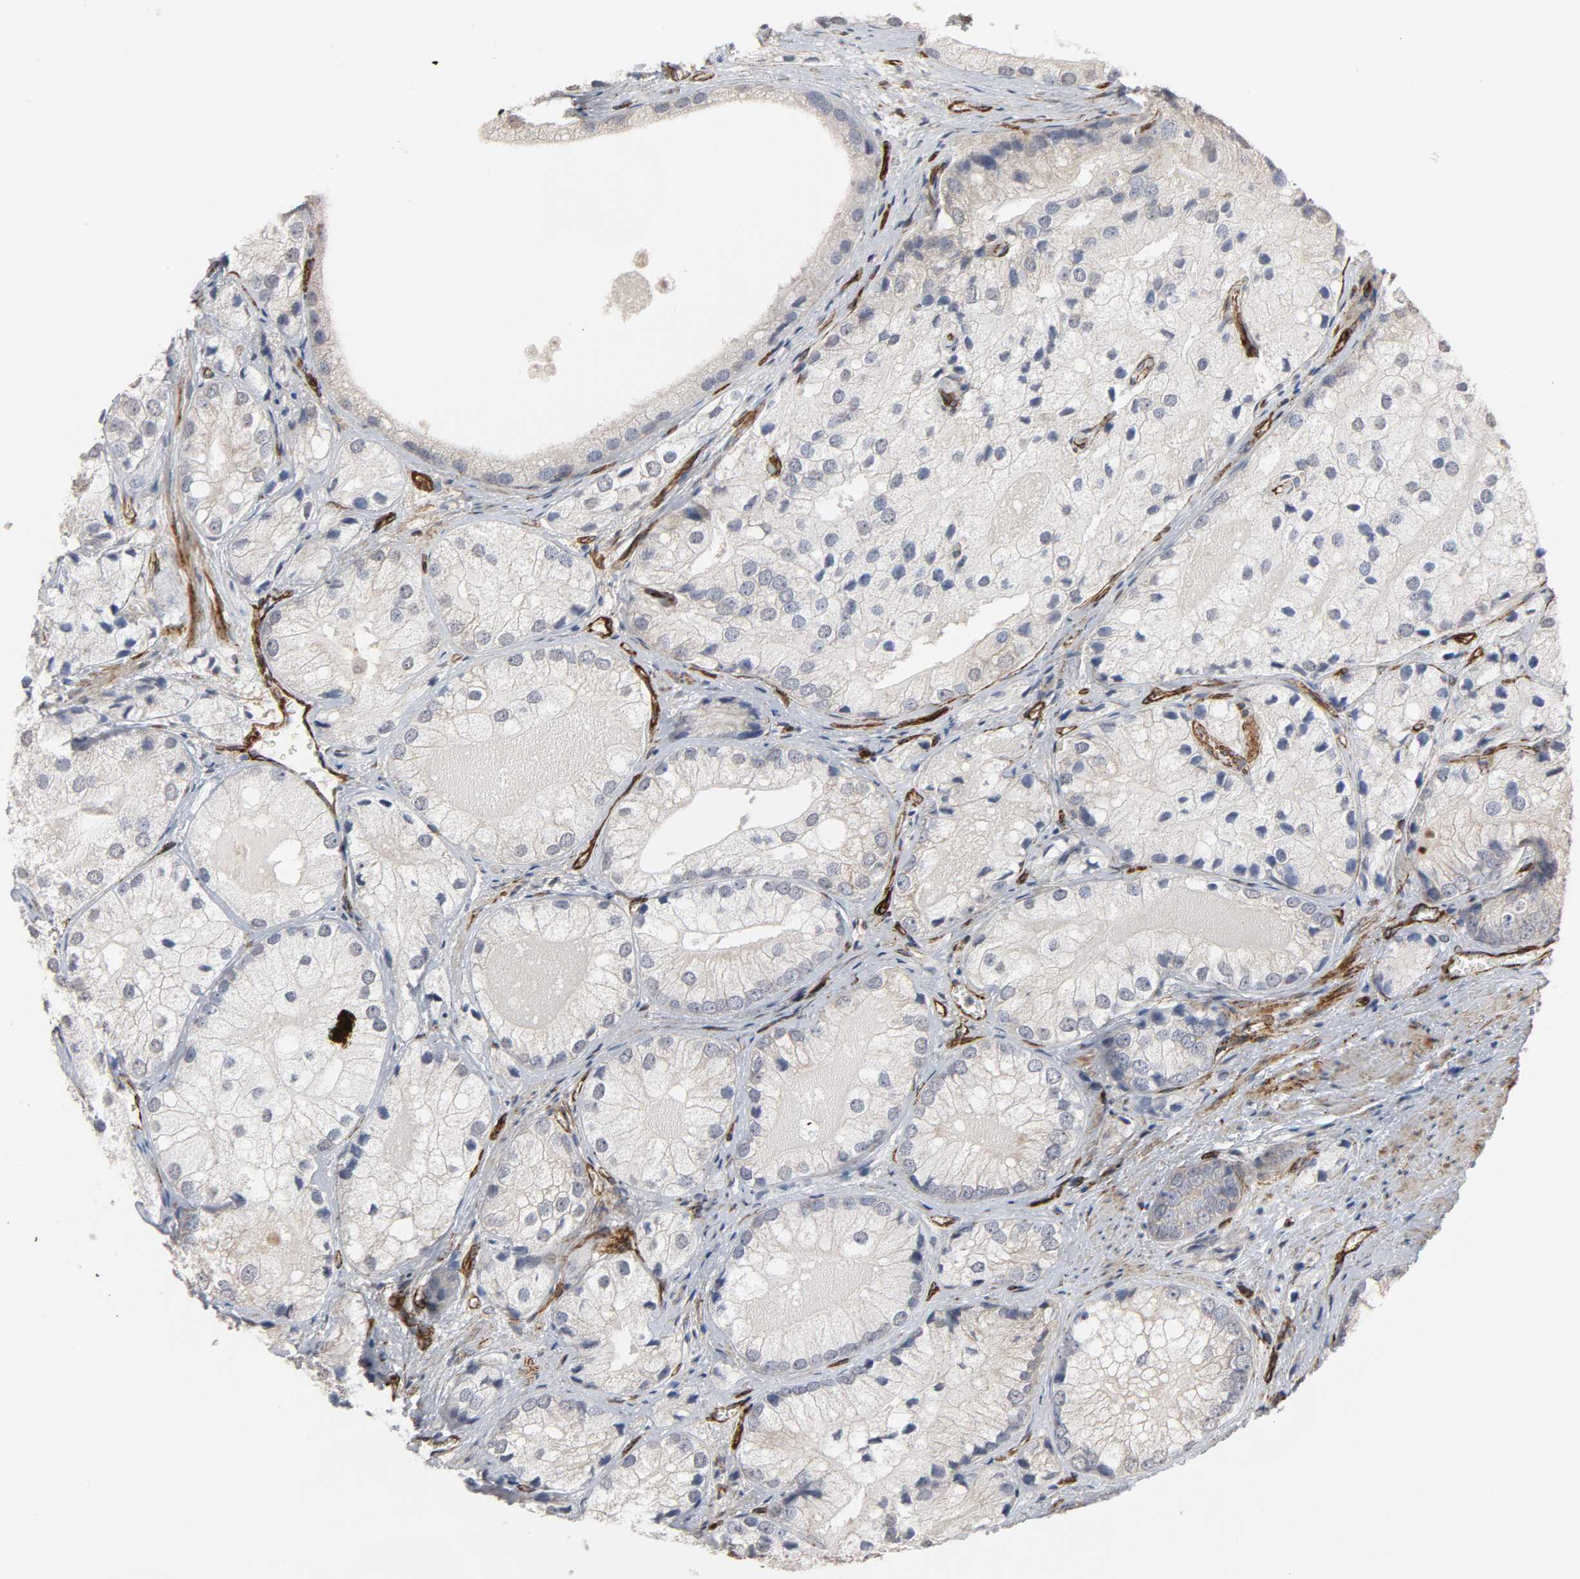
{"staining": {"intensity": "negative", "quantity": "none", "location": "none"}, "tissue": "prostate cancer", "cell_type": "Tumor cells", "image_type": "cancer", "snomed": [{"axis": "morphology", "description": "Adenocarcinoma, Low grade"}, {"axis": "topography", "description": "Prostate"}], "caption": "A photomicrograph of human prostate cancer (adenocarcinoma (low-grade)) is negative for staining in tumor cells. (DAB (3,3'-diaminobenzidine) immunohistochemistry (IHC), high magnification).", "gene": "GNG2", "patient": {"sex": "male", "age": 69}}